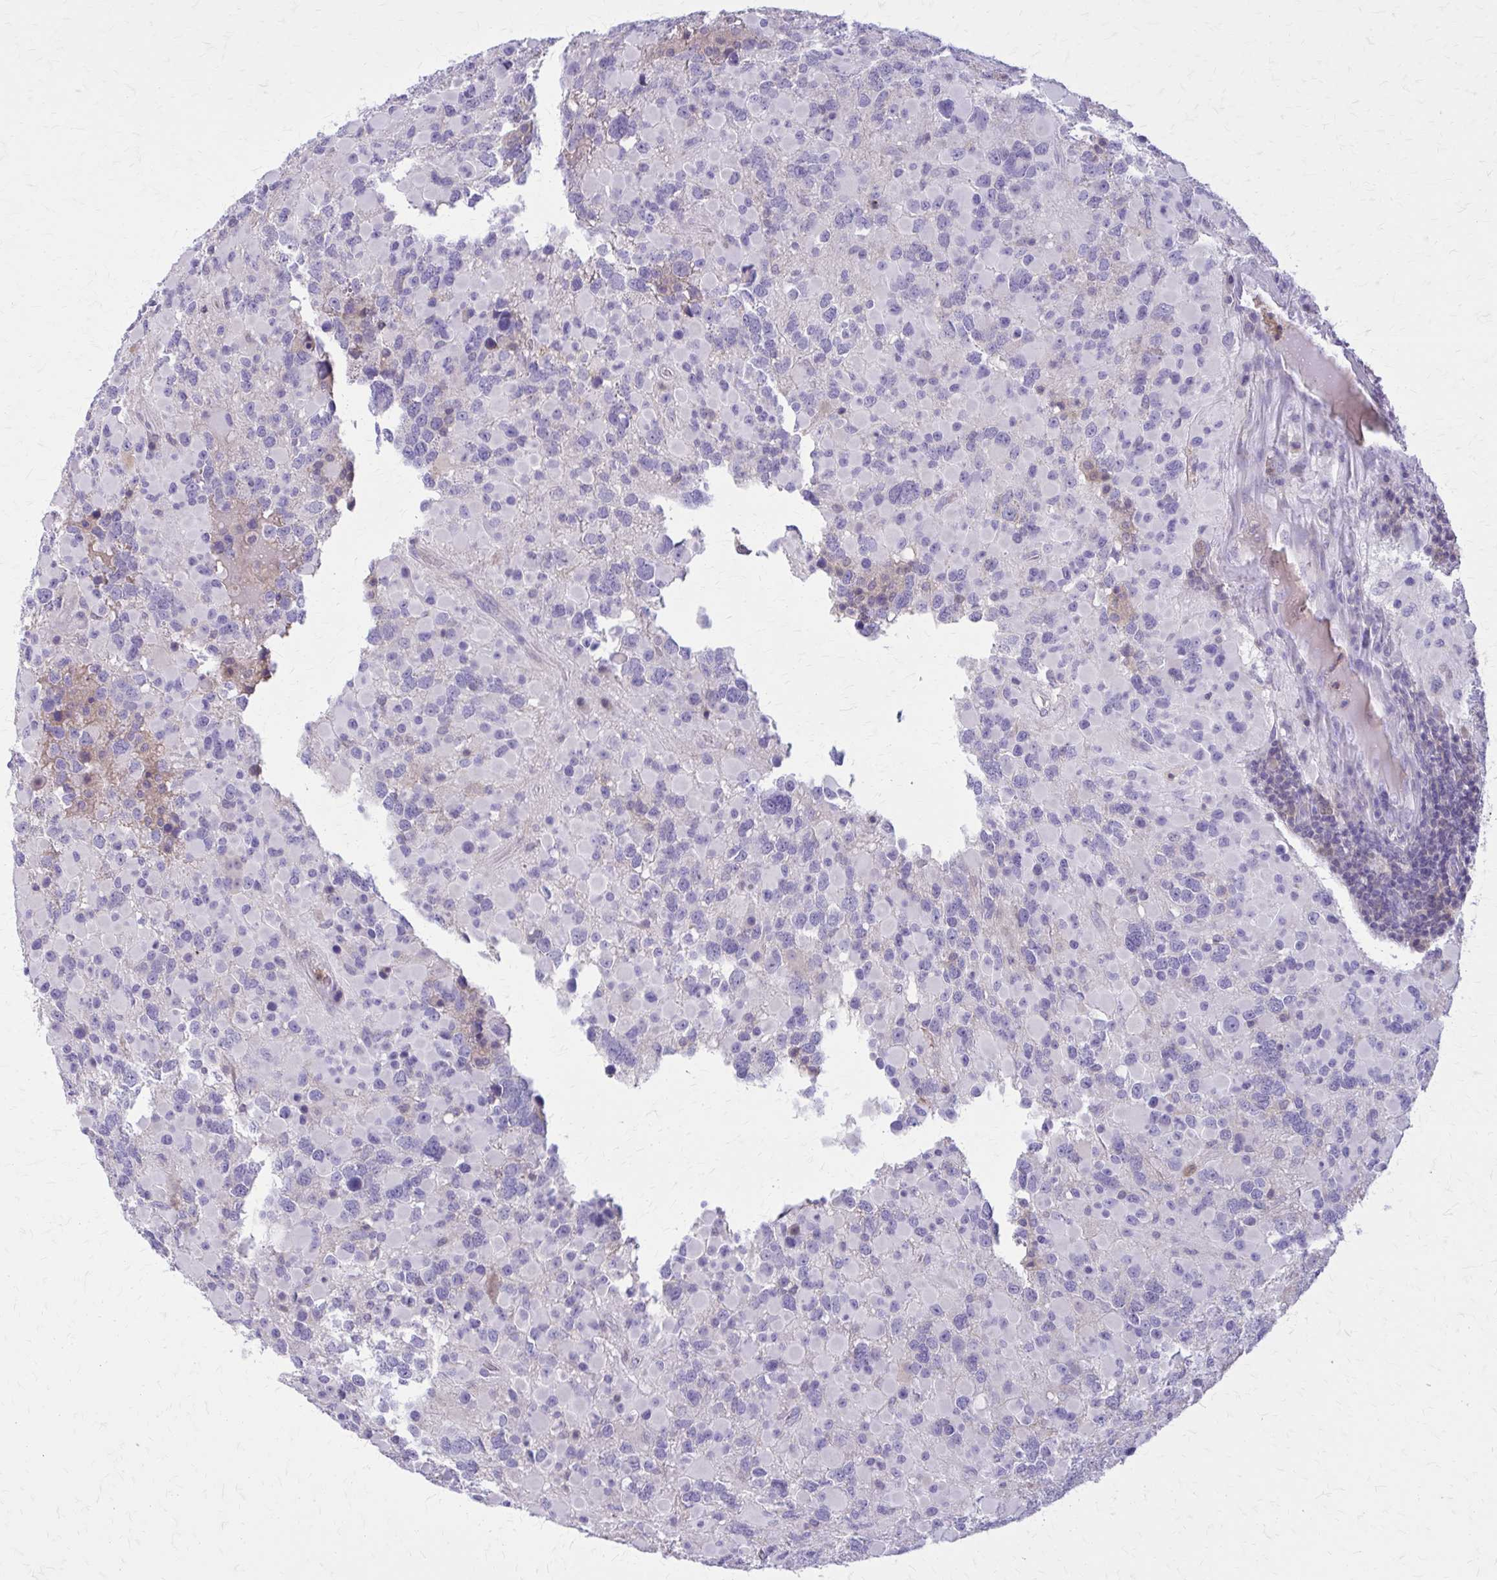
{"staining": {"intensity": "negative", "quantity": "none", "location": "none"}, "tissue": "glioma", "cell_type": "Tumor cells", "image_type": "cancer", "snomed": [{"axis": "morphology", "description": "Glioma, malignant, High grade"}, {"axis": "topography", "description": "Brain"}], "caption": "High power microscopy image of an immunohistochemistry image of glioma, revealing no significant expression in tumor cells.", "gene": "NRBF2", "patient": {"sex": "female", "age": 40}}